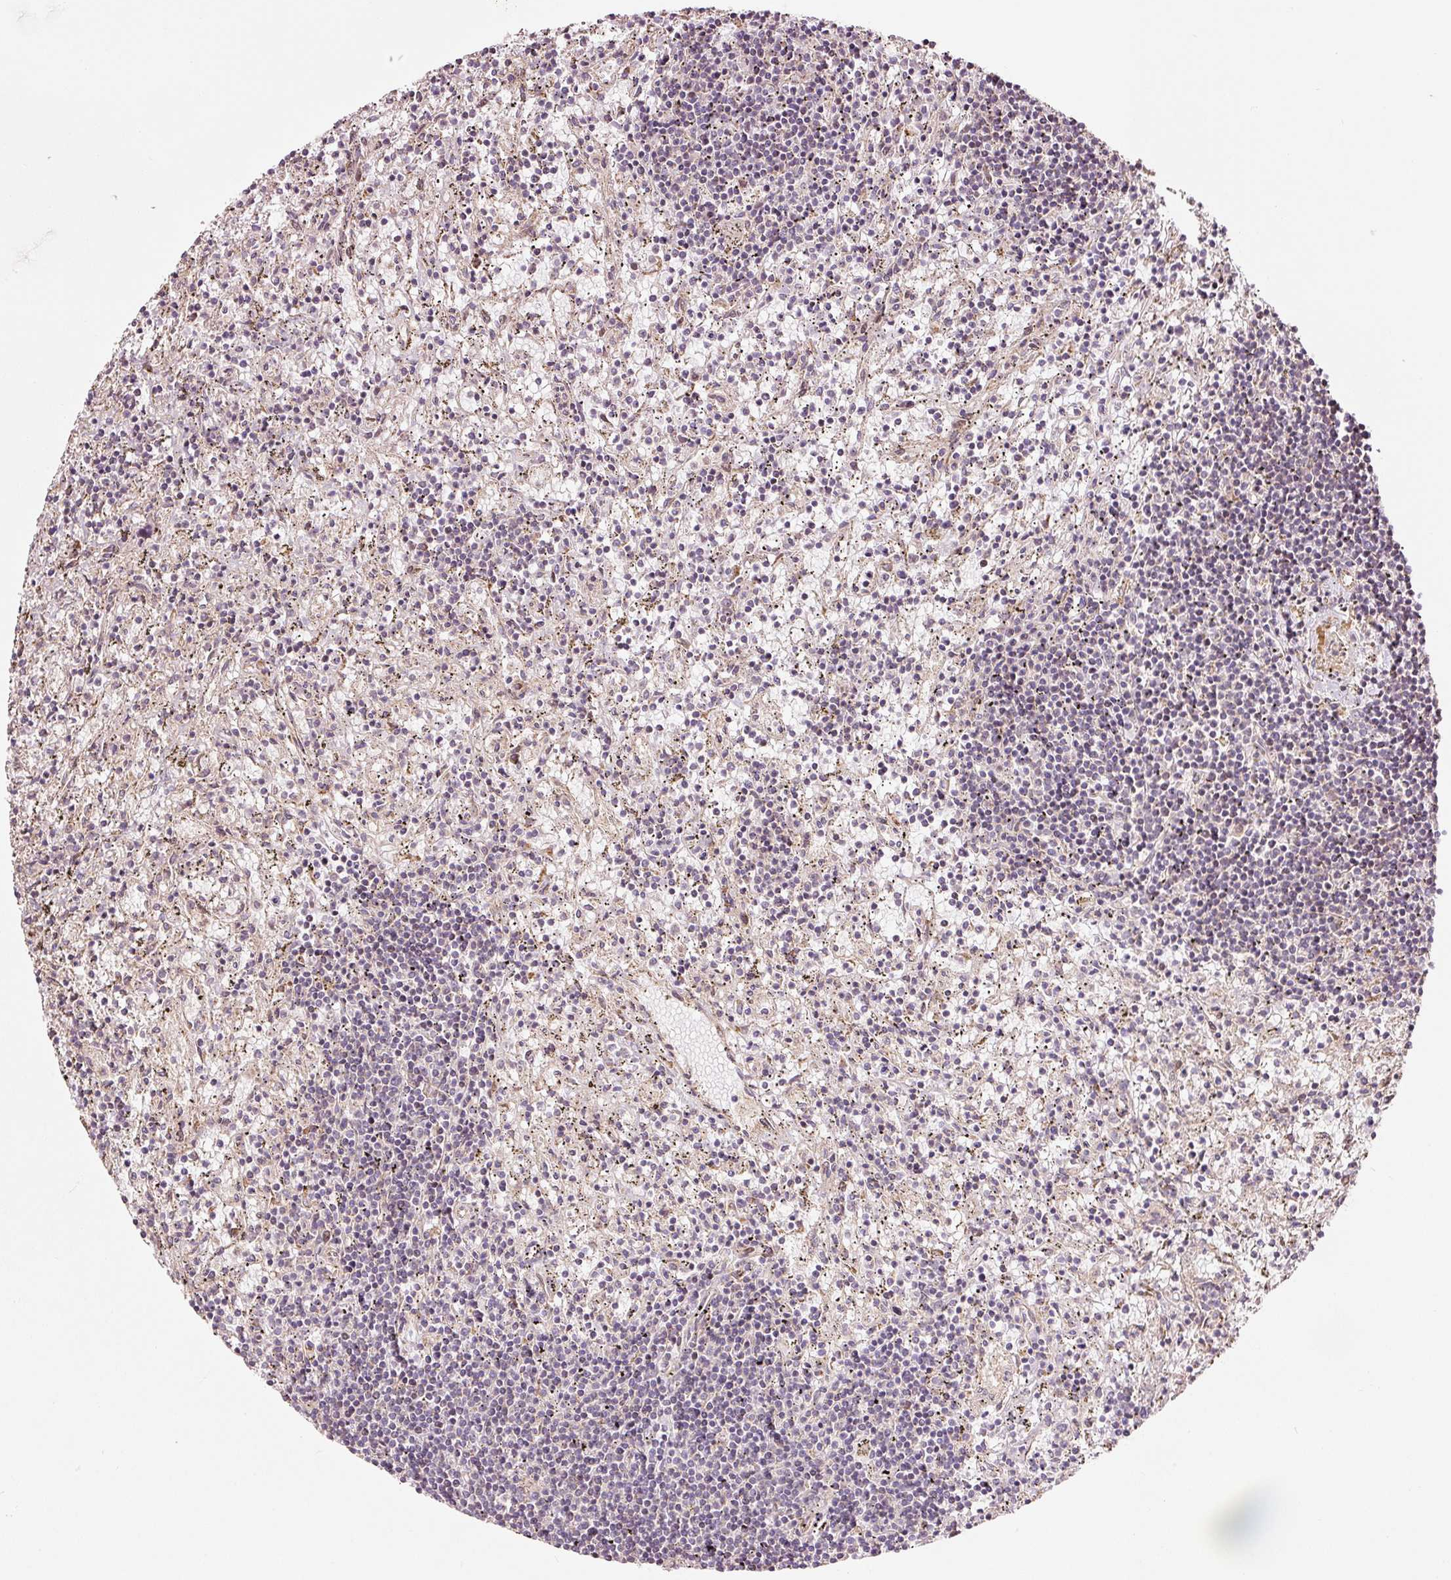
{"staining": {"intensity": "negative", "quantity": "none", "location": "none"}, "tissue": "lymphoma", "cell_type": "Tumor cells", "image_type": "cancer", "snomed": [{"axis": "morphology", "description": "Malignant lymphoma, non-Hodgkin's type, Low grade"}, {"axis": "topography", "description": "Spleen"}], "caption": "This is an IHC image of human lymphoma. There is no staining in tumor cells.", "gene": "ETF1", "patient": {"sex": "male", "age": 76}}